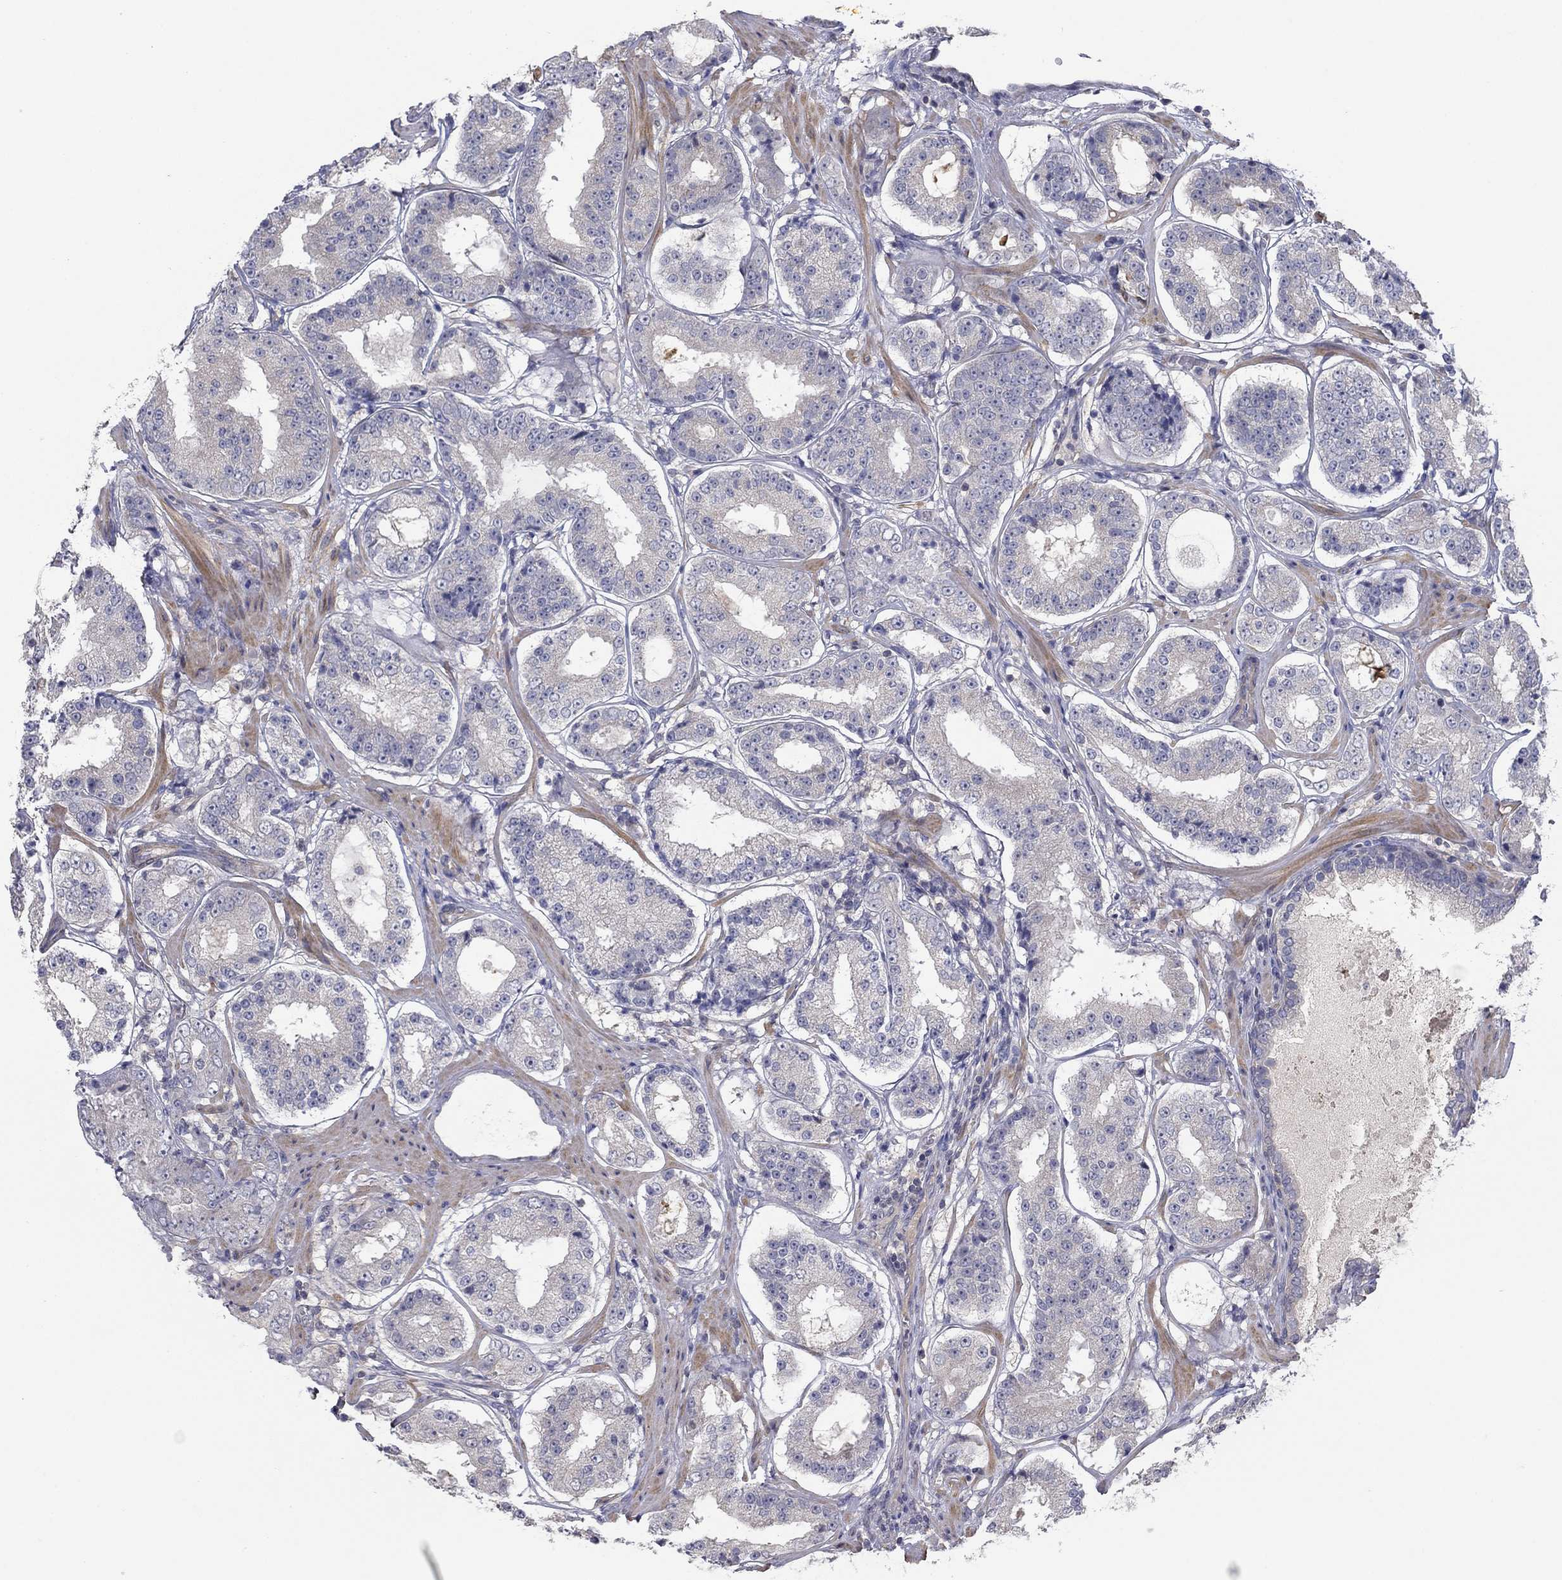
{"staining": {"intensity": "negative", "quantity": "none", "location": "none"}, "tissue": "prostate cancer", "cell_type": "Tumor cells", "image_type": "cancer", "snomed": [{"axis": "morphology", "description": "Adenocarcinoma, Low grade"}, {"axis": "topography", "description": "Prostate"}], "caption": "Immunohistochemistry image of neoplastic tissue: human prostate cancer stained with DAB (3,3'-diaminobenzidine) displays no significant protein expression in tumor cells.", "gene": "GRK7", "patient": {"sex": "male", "age": 60}}